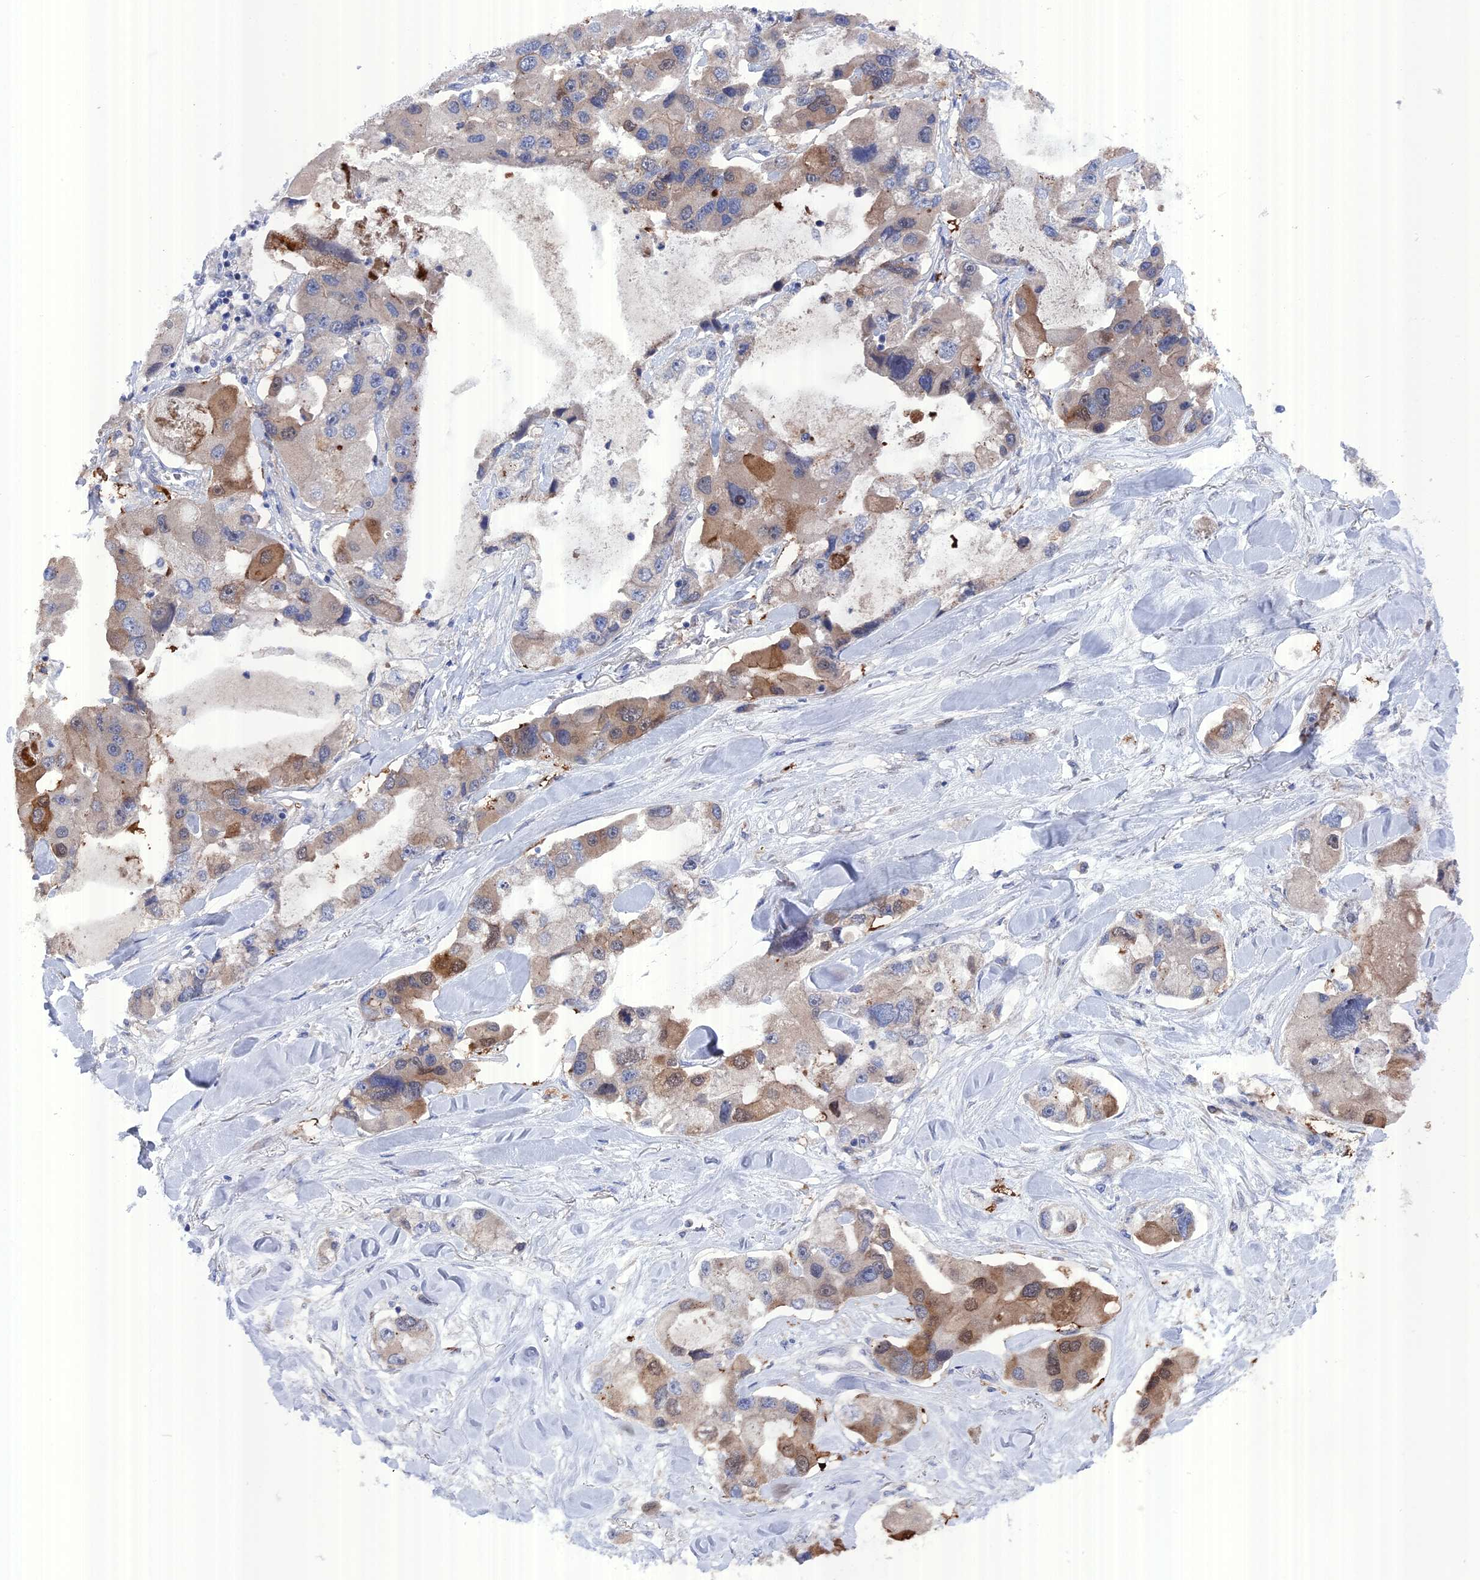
{"staining": {"intensity": "strong", "quantity": "<25%", "location": "cytoplasmic/membranous,nuclear"}, "tissue": "lung cancer", "cell_type": "Tumor cells", "image_type": "cancer", "snomed": [{"axis": "morphology", "description": "Adenocarcinoma, NOS"}, {"axis": "topography", "description": "Lung"}], "caption": "Tumor cells reveal medium levels of strong cytoplasmic/membranous and nuclear staining in approximately <25% of cells in human adenocarcinoma (lung).", "gene": "TMEM161A", "patient": {"sex": "female", "age": 54}}